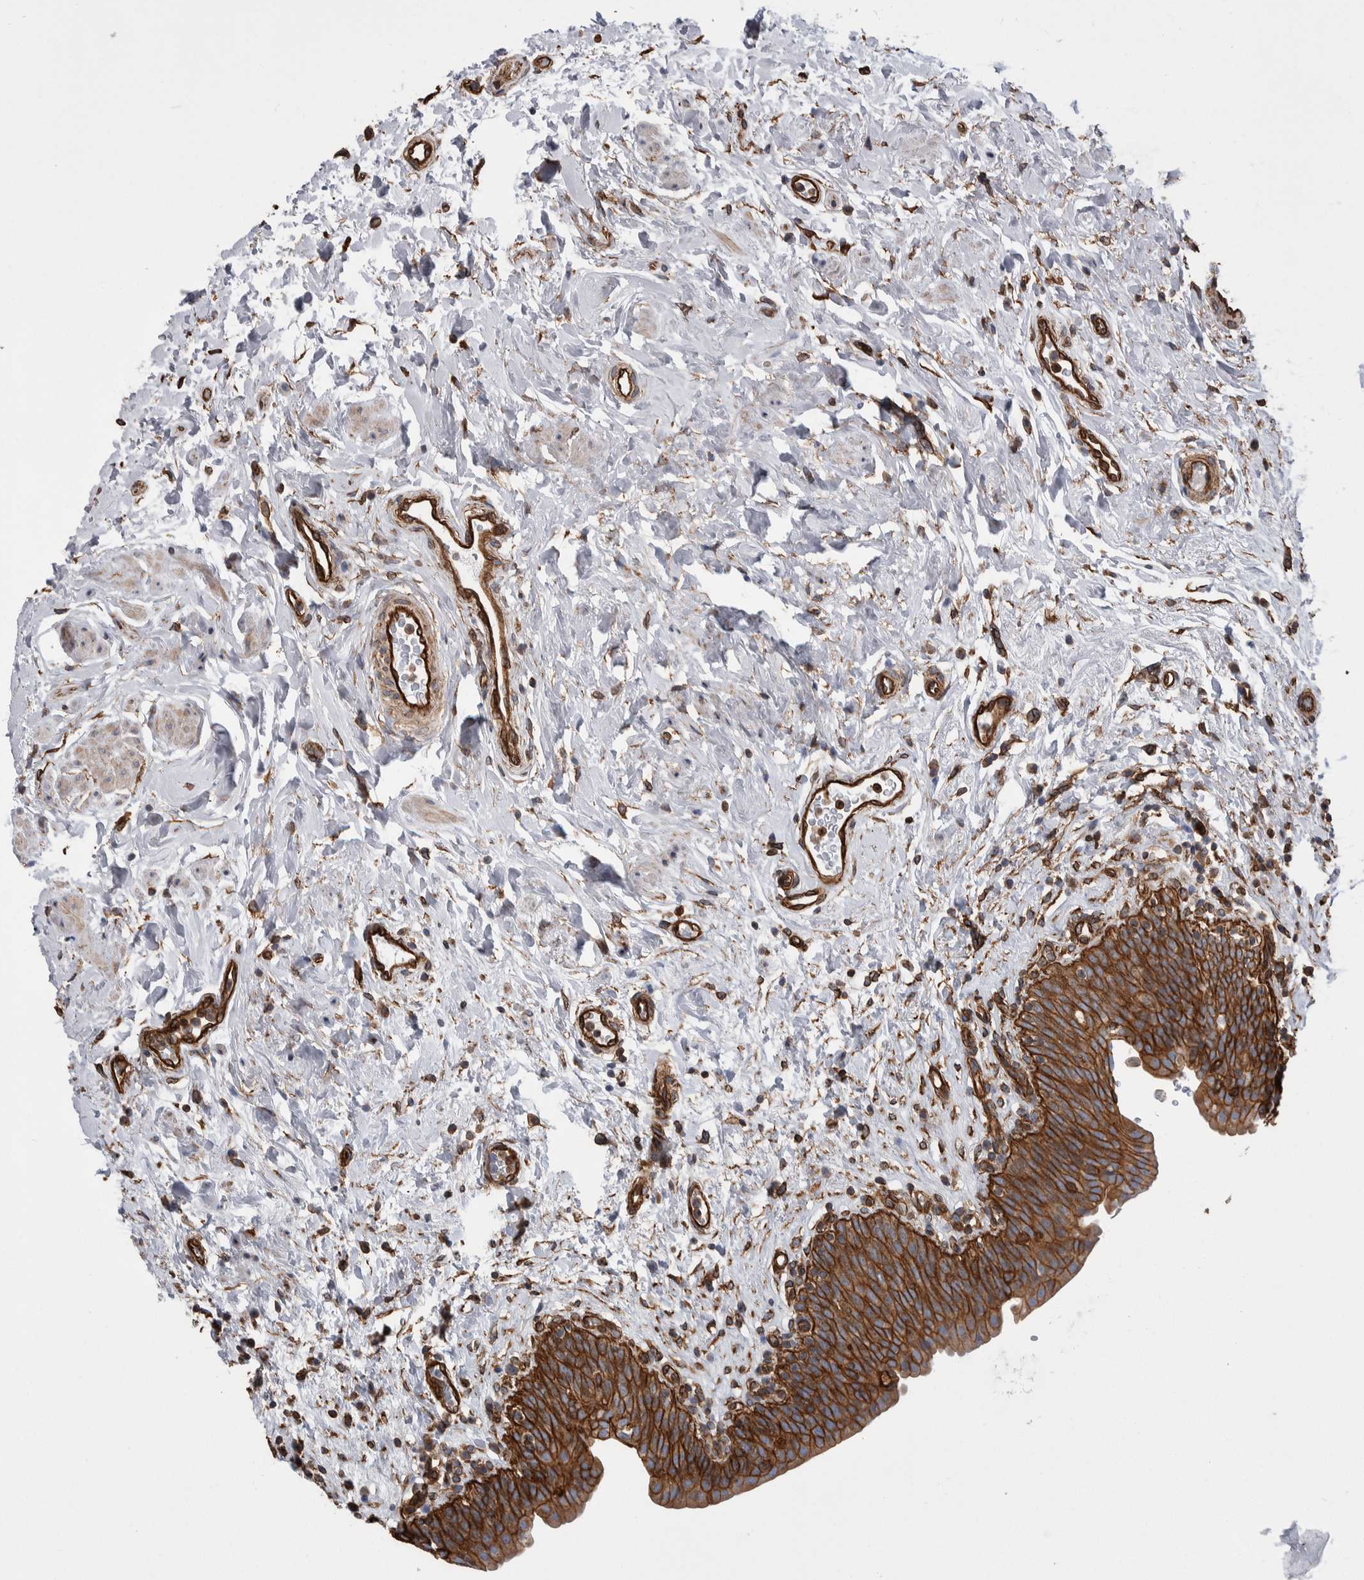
{"staining": {"intensity": "strong", "quantity": ">75%", "location": "cytoplasmic/membranous"}, "tissue": "urinary bladder", "cell_type": "Urothelial cells", "image_type": "normal", "snomed": [{"axis": "morphology", "description": "Normal tissue, NOS"}, {"axis": "topography", "description": "Urinary bladder"}], "caption": "Brown immunohistochemical staining in normal urinary bladder displays strong cytoplasmic/membranous positivity in about >75% of urothelial cells. The staining was performed using DAB to visualize the protein expression in brown, while the nuclei were stained in blue with hematoxylin (Magnification: 20x).", "gene": "KIF12", "patient": {"sex": "male", "age": 83}}